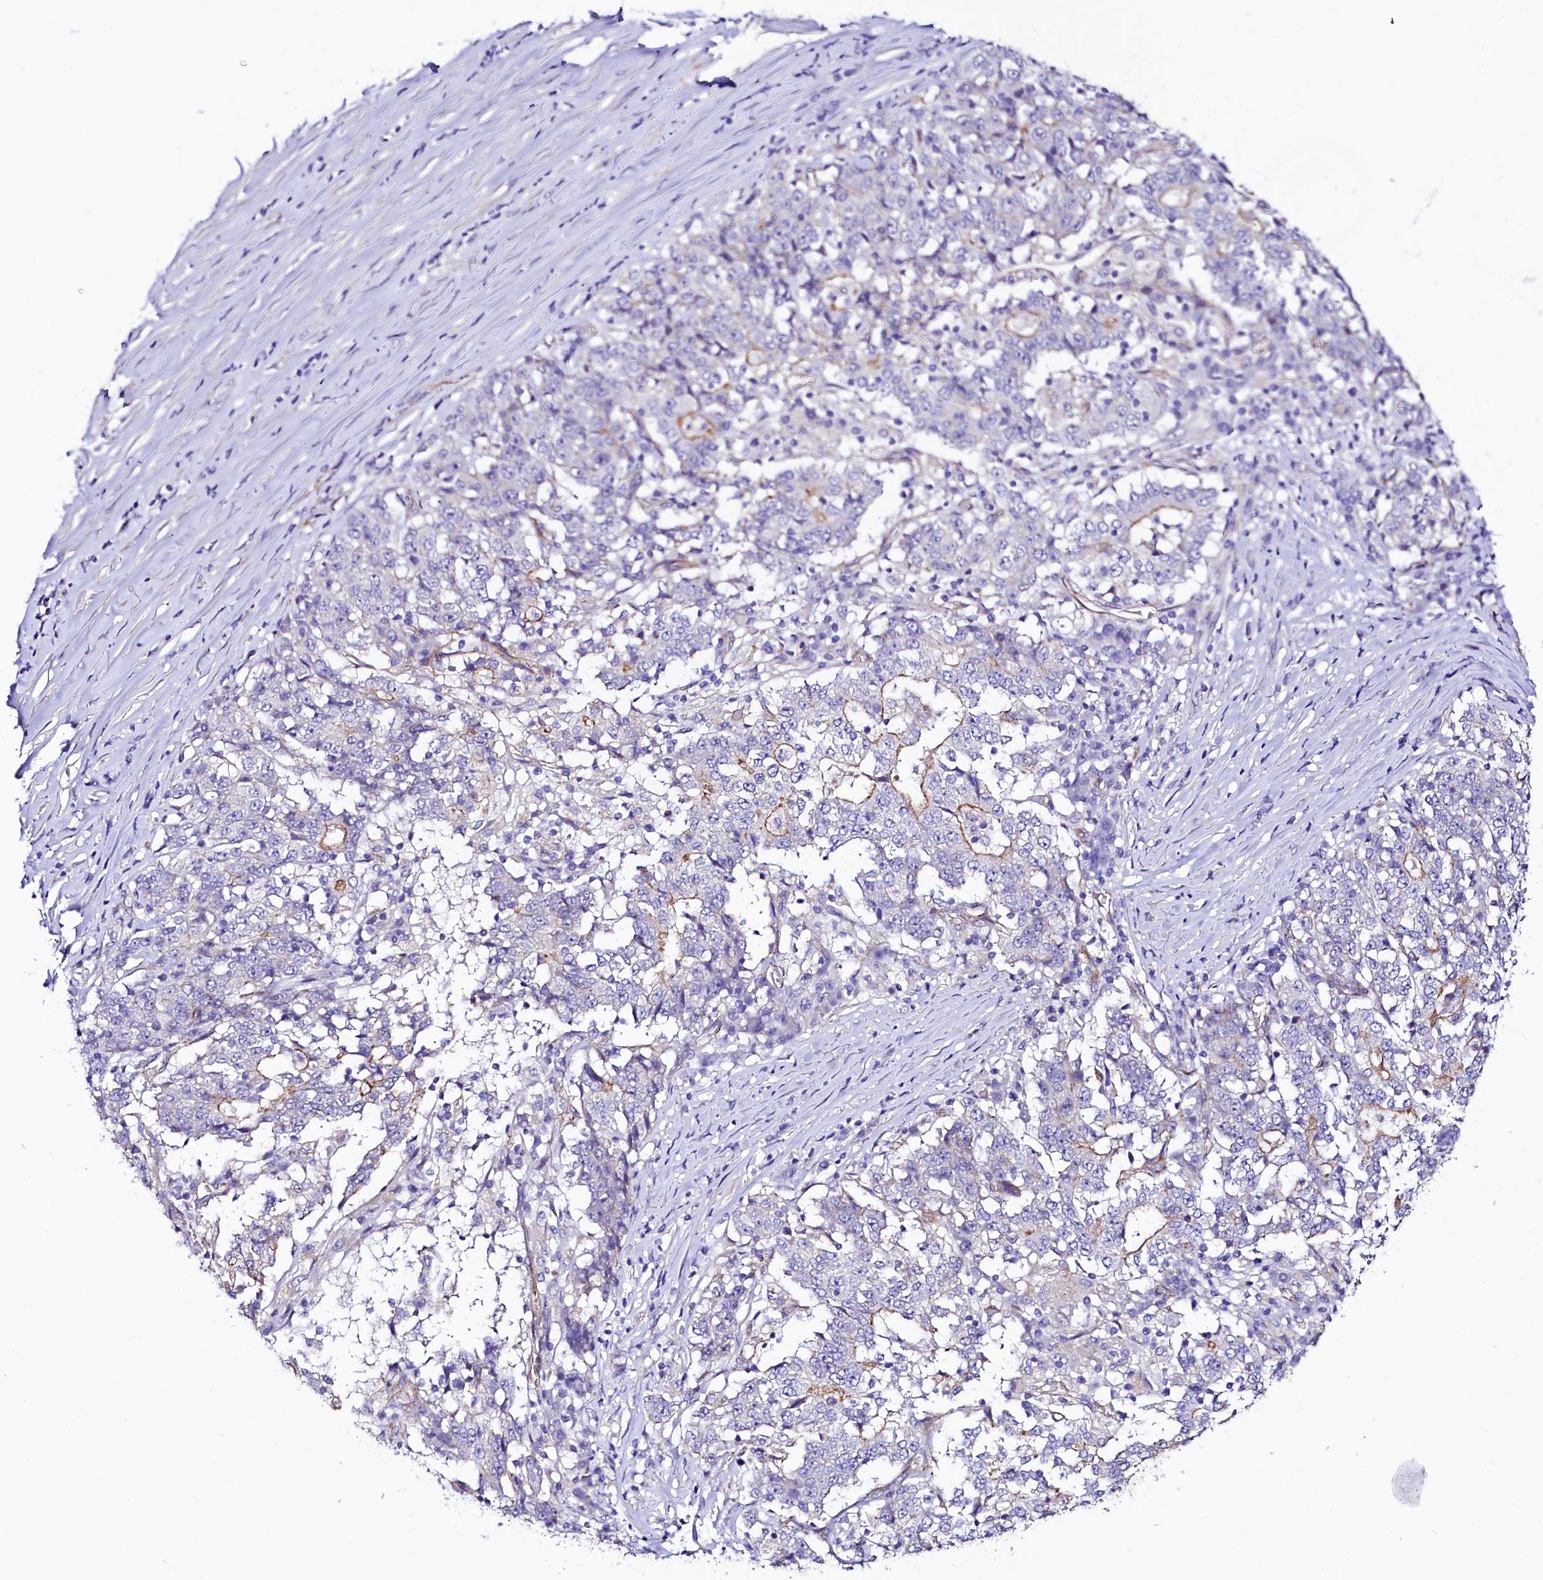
{"staining": {"intensity": "moderate", "quantity": "<25%", "location": "cytoplasmic/membranous"}, "tissue": "stomach cancer", "cell_type": "Tumor cells", "image_type": "cancer", "snomed": [{"axis": "morphology", "description": "Adenocarcinoma, NOS"}, {"axis": "topography", "description": "Stomach"}], "caption": "Protein positivity by IHC reveals moderate cytoplasmic/membranous staining in approximately <25% of tumor cells in adenocarcinoma (stomach). The staining was performed using DAB (3,3'-diaminobenzidine), with brown indicating positive protein expression. Nuclei are stained blue with hematoxylin.", "gene": "SLF1", "patient": {"sex": "male", "age": 59}}